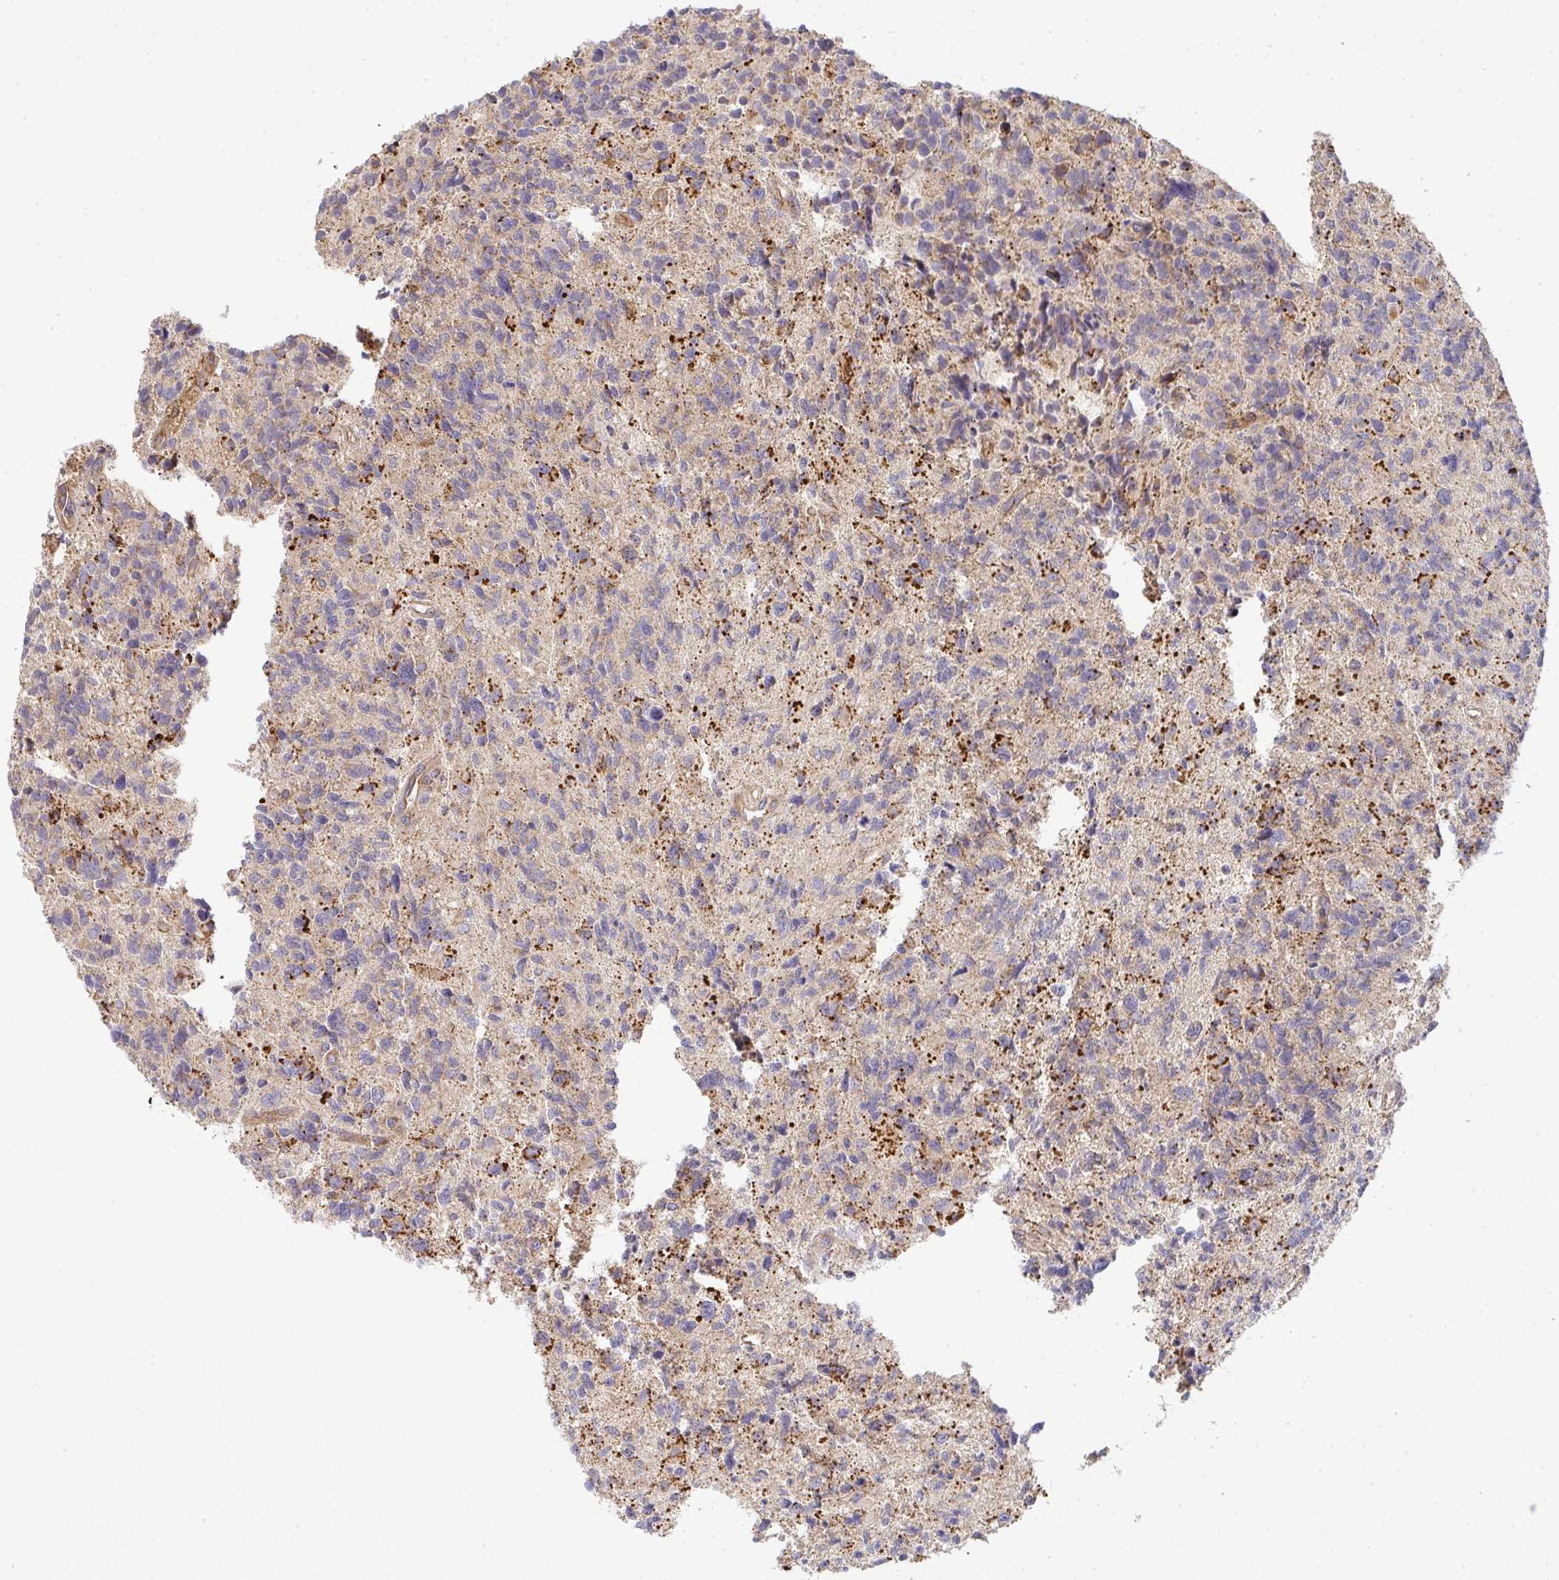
{"staining": {"intensity": "negative", "quantity": "none", "location": "none"}, "tissue": "glioma", "cell_type": "Tumor cells", "image_type": "cancer", "snomed": [{"axis": "morphology", "description": "Glioma, malignant, High grade"}, {"axis": "topography", "description": "Brain"}], "caption": "Protein analysis of high-grade glioma (malignant) demonstrates no significant staining in tumor cells.", "gene": "B4GALT6", "patient": {"sex": "male", "age": 29}}